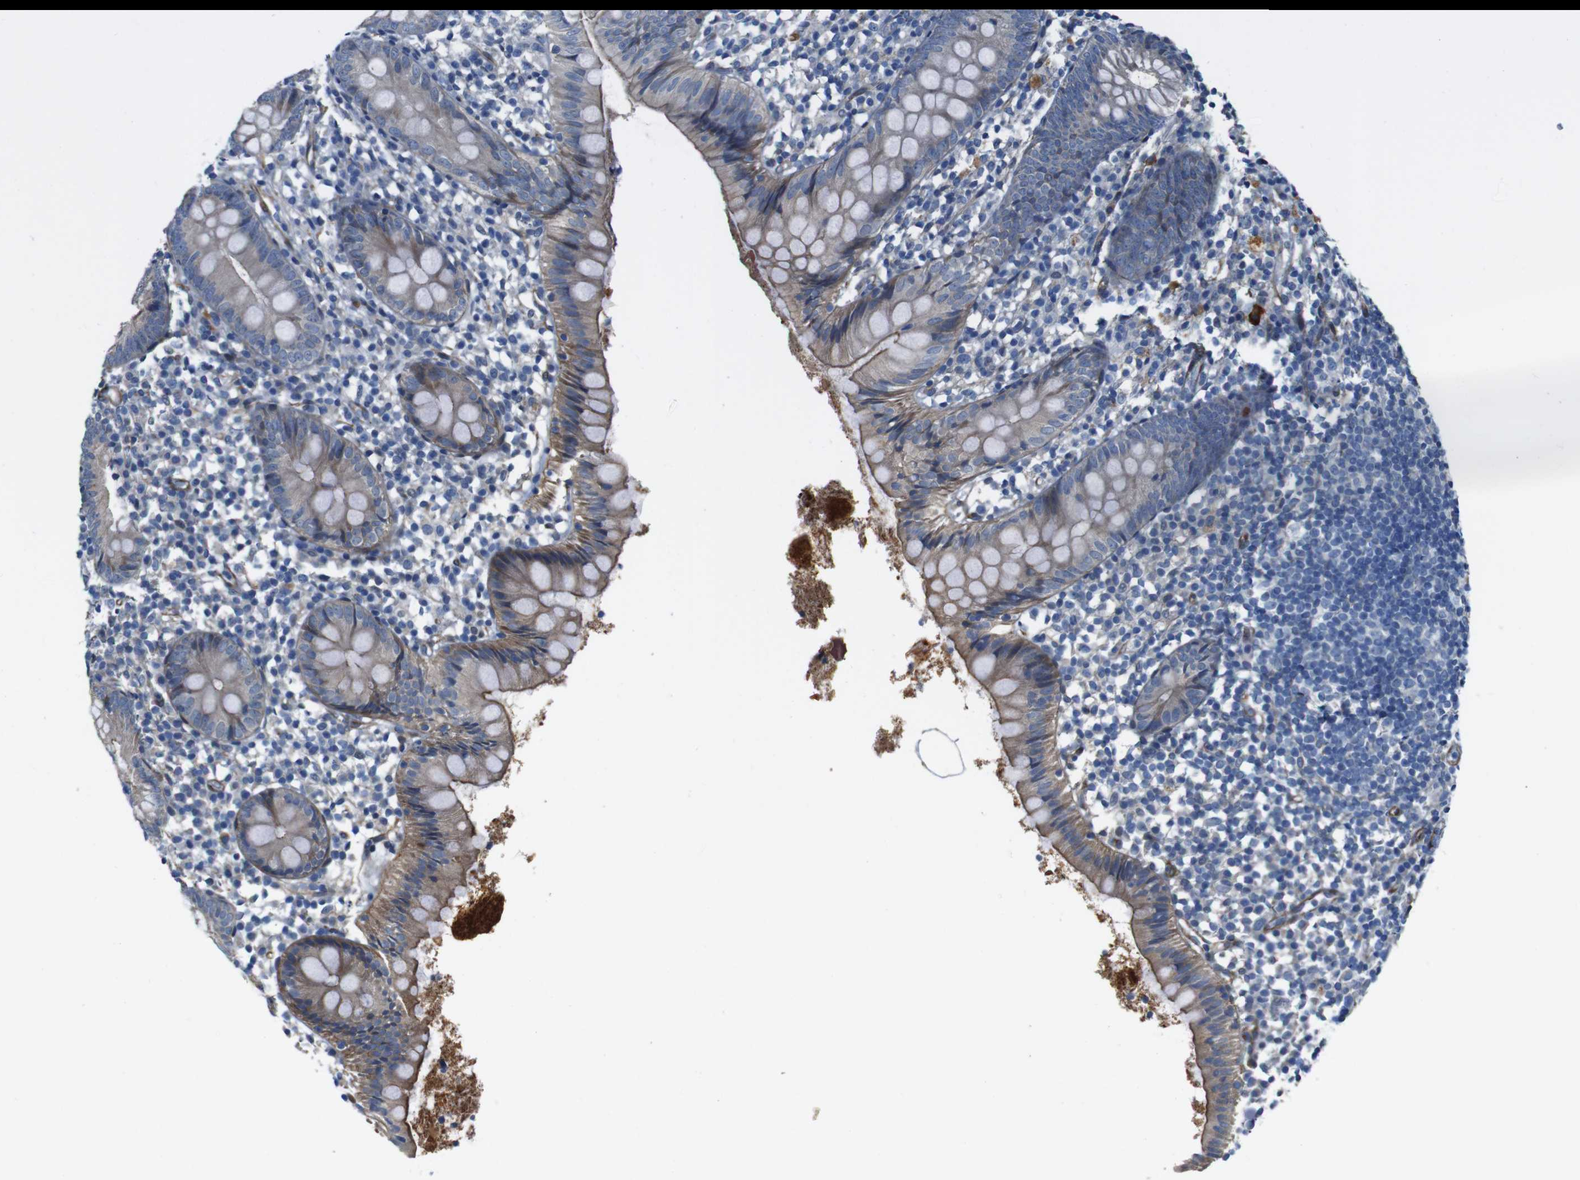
{"staining": {"intensity": "weak", "quantity": ">75%", "location": "cytoplasmic/membranous"}, "tissue": "appendix", "cell_type": "Glandular cells", "image_type": "normal", "snomed": [{"axis": "morphology", "description": "Normal tissue, NOS"}, {"axis": "topography", "description": "Appendix"}], "caption": "The immunohistochemical stain shows weak cytoplasmic/membranous positivity in glandular cells of unremarkable appendix. (DAB (3,3'-diaminobenzidine) = brown stain, brightfield microscopy at high magnification).", "gene": "GGT7", "patient": {"sex": "female", "age": 20}}